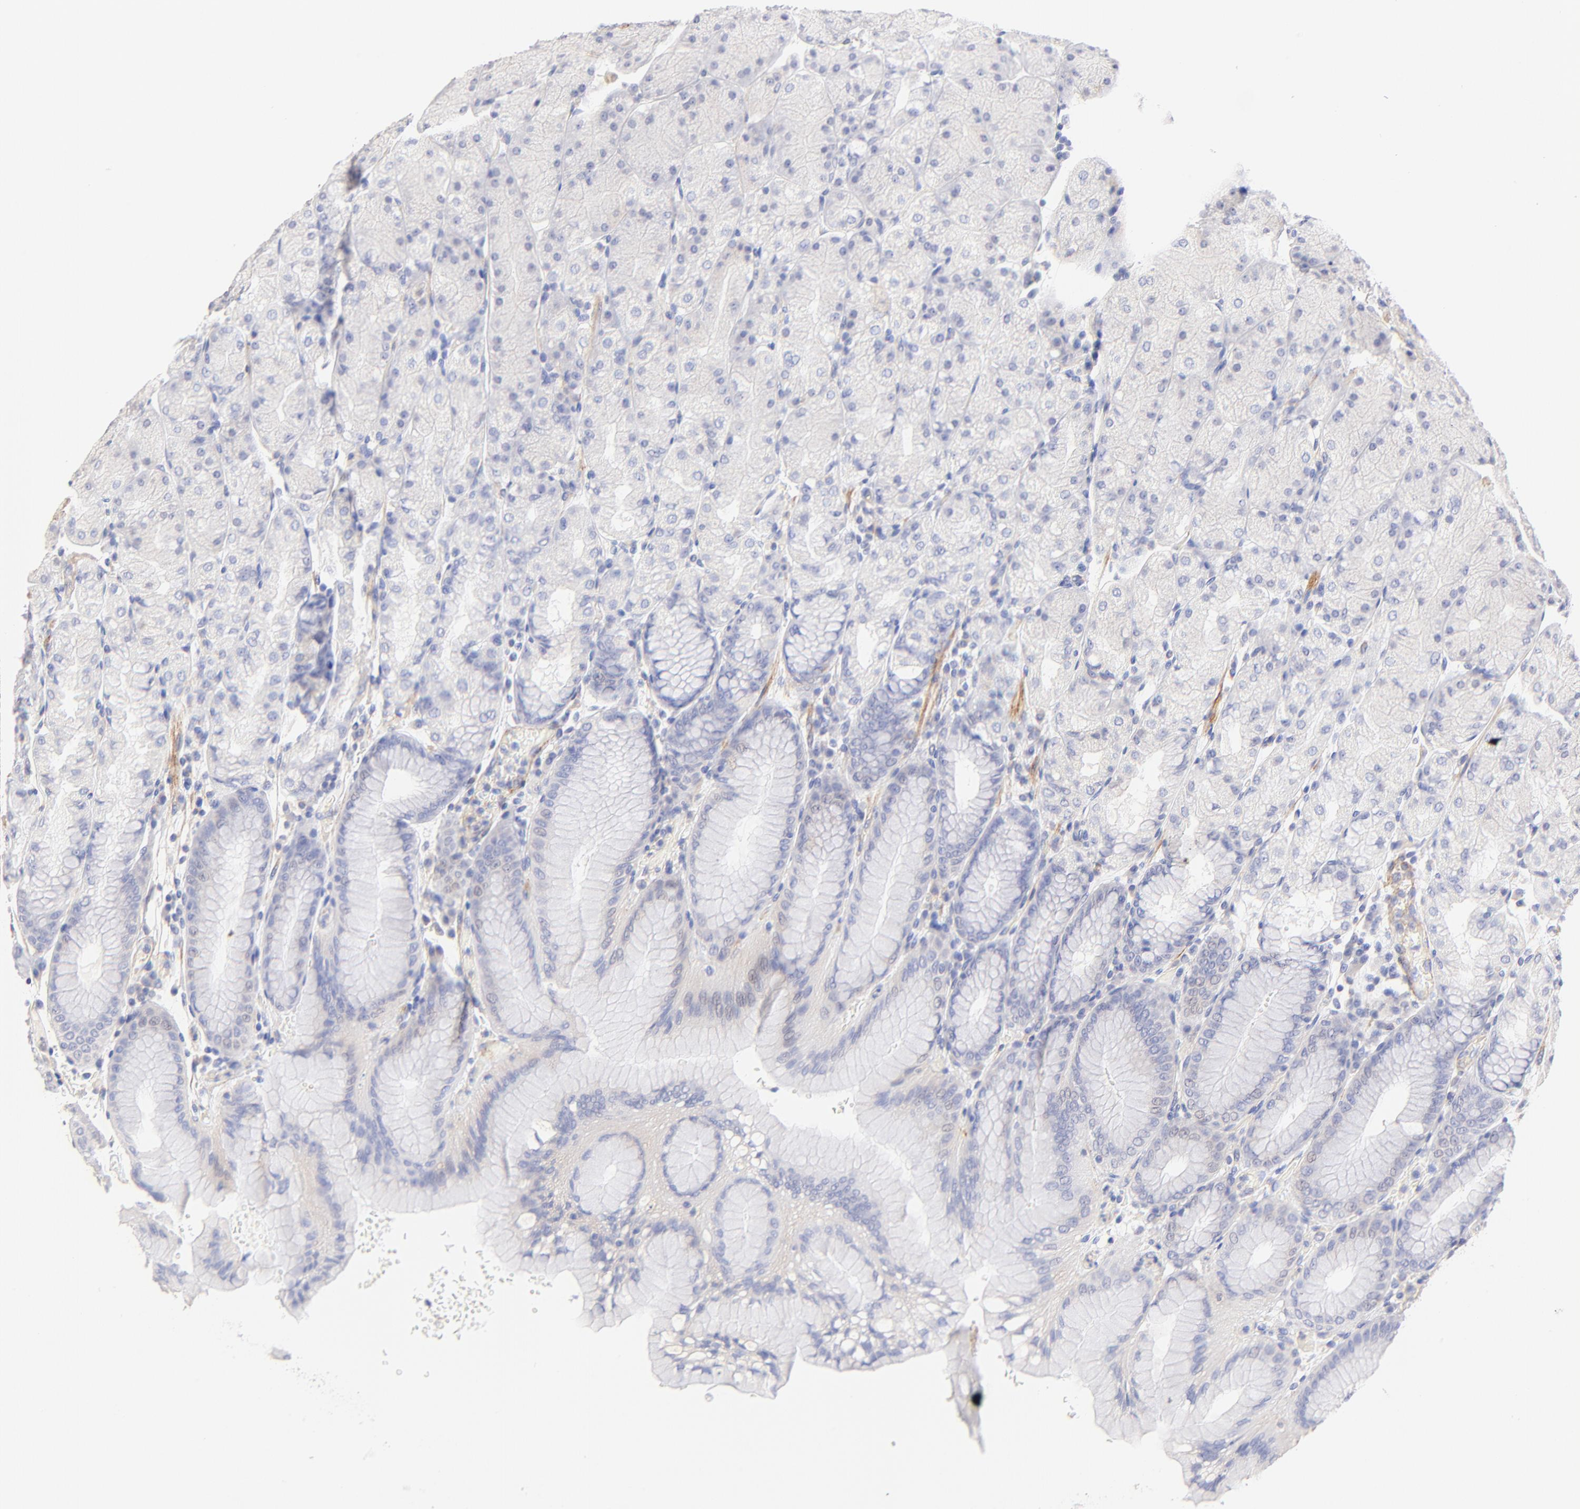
{"staining": {"intensity": "negative", "quantity": "none", "location": "none"}, "tissue": "stomach", "cell_type": "Glandular cells", "image_type": "normal", "snomed": [{"axis": "morphology", "description": "Normal tissue, NOS"}, {"axis": "topography", "description": "Stomach, upper"}, {"axis": "topography", "description": "Stomach"}], "caption": "Immunohistochemistry (IHC) of unremarkable stomach exhibits no staining in glandular cells.", "gene": "ACTRT1", "patient": {"sex": "male", "age": 76}}